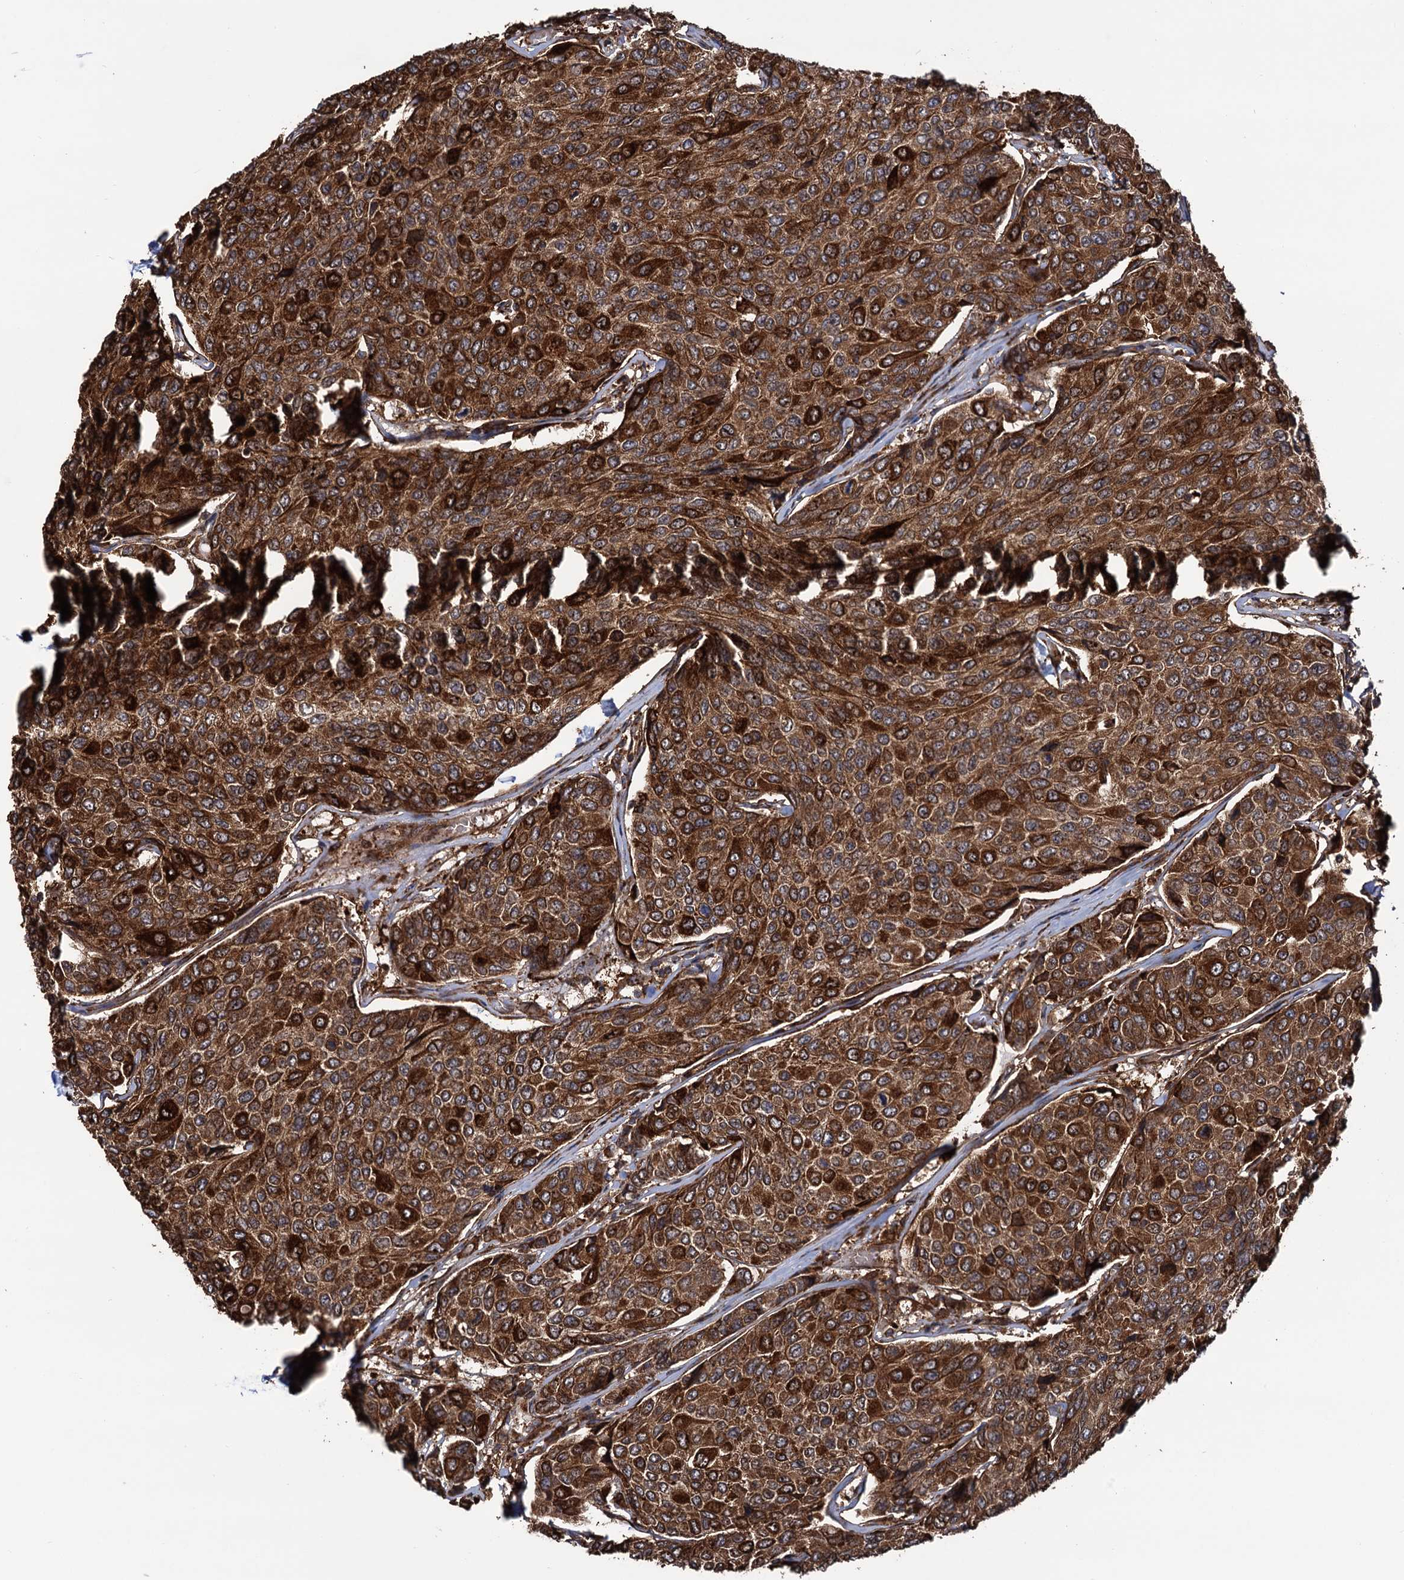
{"staining": {"intensity": "strong", "quantity": ">75%", "location": "cytoplasmic/membranous"}, "tissue": "breast cancer", "cell_type": "Tumor cells", "image_type": "cancer", "snomed": [{"axis": "morphology", "description": "Duct carcinoma"}, {"axis": "topography", "description": "Breast"}], "caption": "This is an image of immunohistochemistry staining of infiltrating ductal carcinoma (breast), which shows strong positivity in the cytoplasmic/membranous of tumor cells.", "gene": "ATP8B4", "patient": {"sex": "female", "age": 55}}